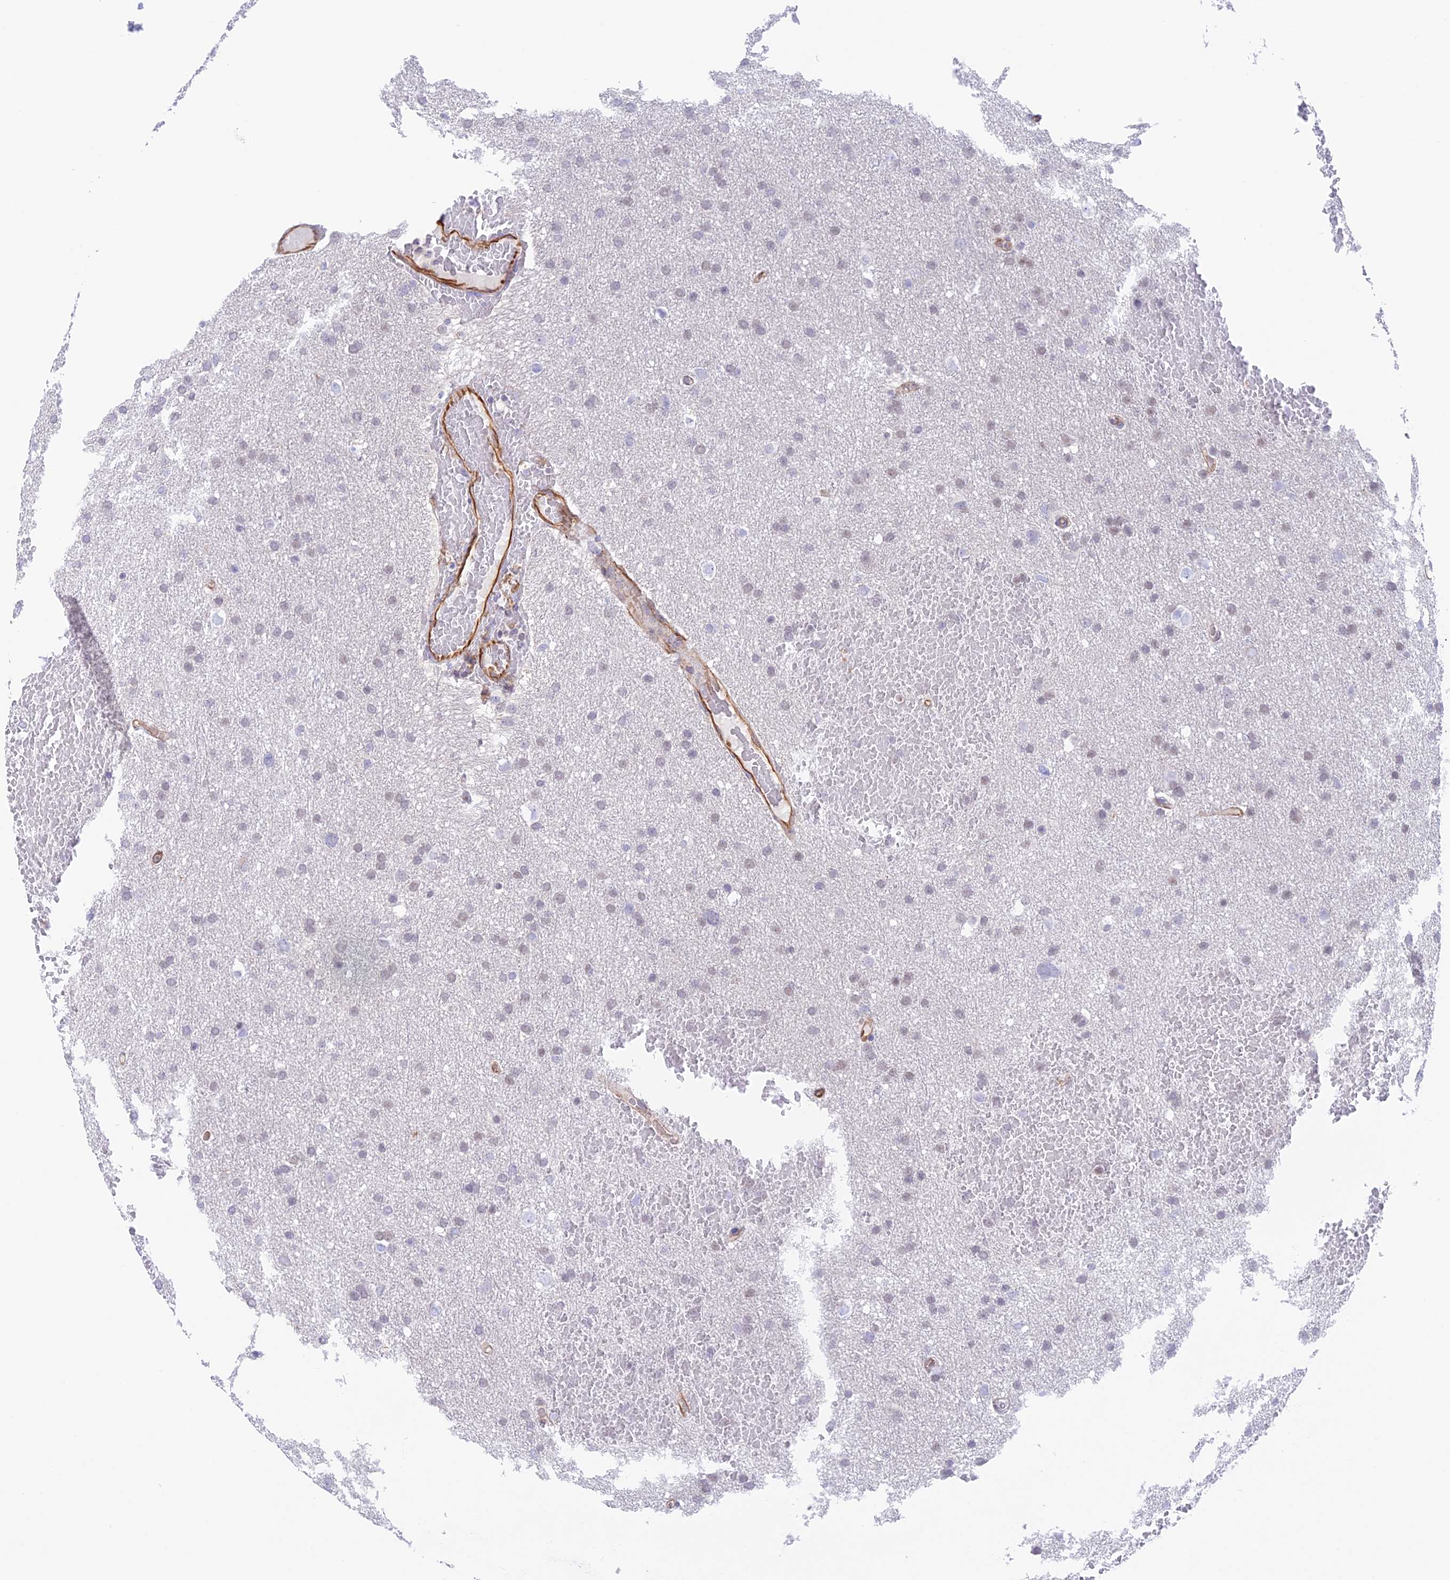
{"staining": {"intensity": "negative", "quantity": "none", "location": "none"}, "tissue": "glioma", "cell_type": "Tumor cells", "image_type": "cancer", "snomed": [{"axis": "morphology", "description": "Glioma, malignant, High grade"}, {"axis": "topography", "description": "Cerebral cortex"}], "caption": "Micrograph shows no significant protein expression in tumor cells of glioma.", "gene": "ZNF652", "patient": {"sex": "female", "age": 36}}